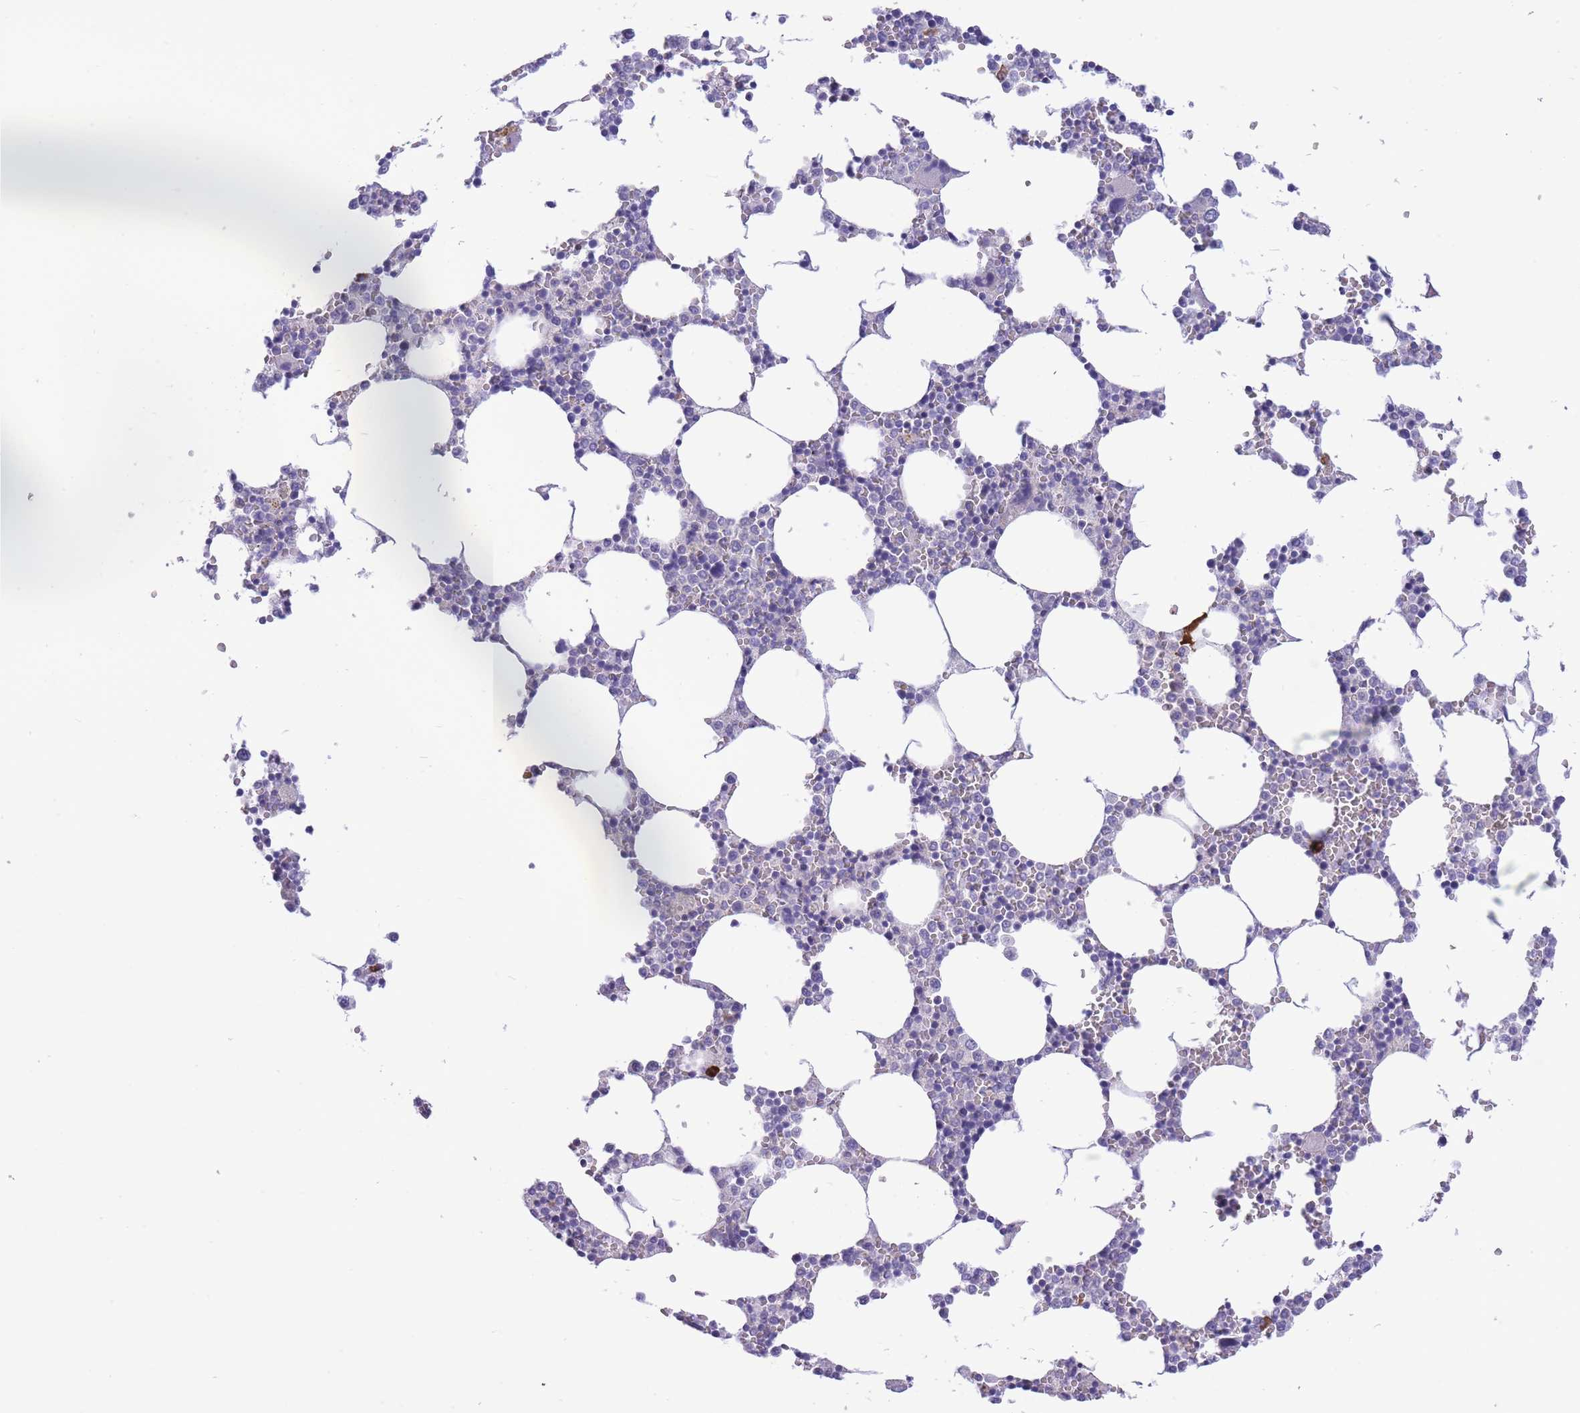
{"staining": {"intensity": "negative", "quantity": "none", "location": "none"}, "tissue": "bone marrow", "cell_type": "Hematopoietic cells", "image_type": "normal", "snomed": [{"axis": "morphology", "description": "Normal tissue, NOS"}, {"axis": "topography", "description": "Bone marrow"}], "caption": "A photomicrograph of human bone marrow is negative for staining in hematopoietic cells. Nuclei are stained in blue.", "gene": "ASAP3", "patient": {"sex": "female", "age": 64}}